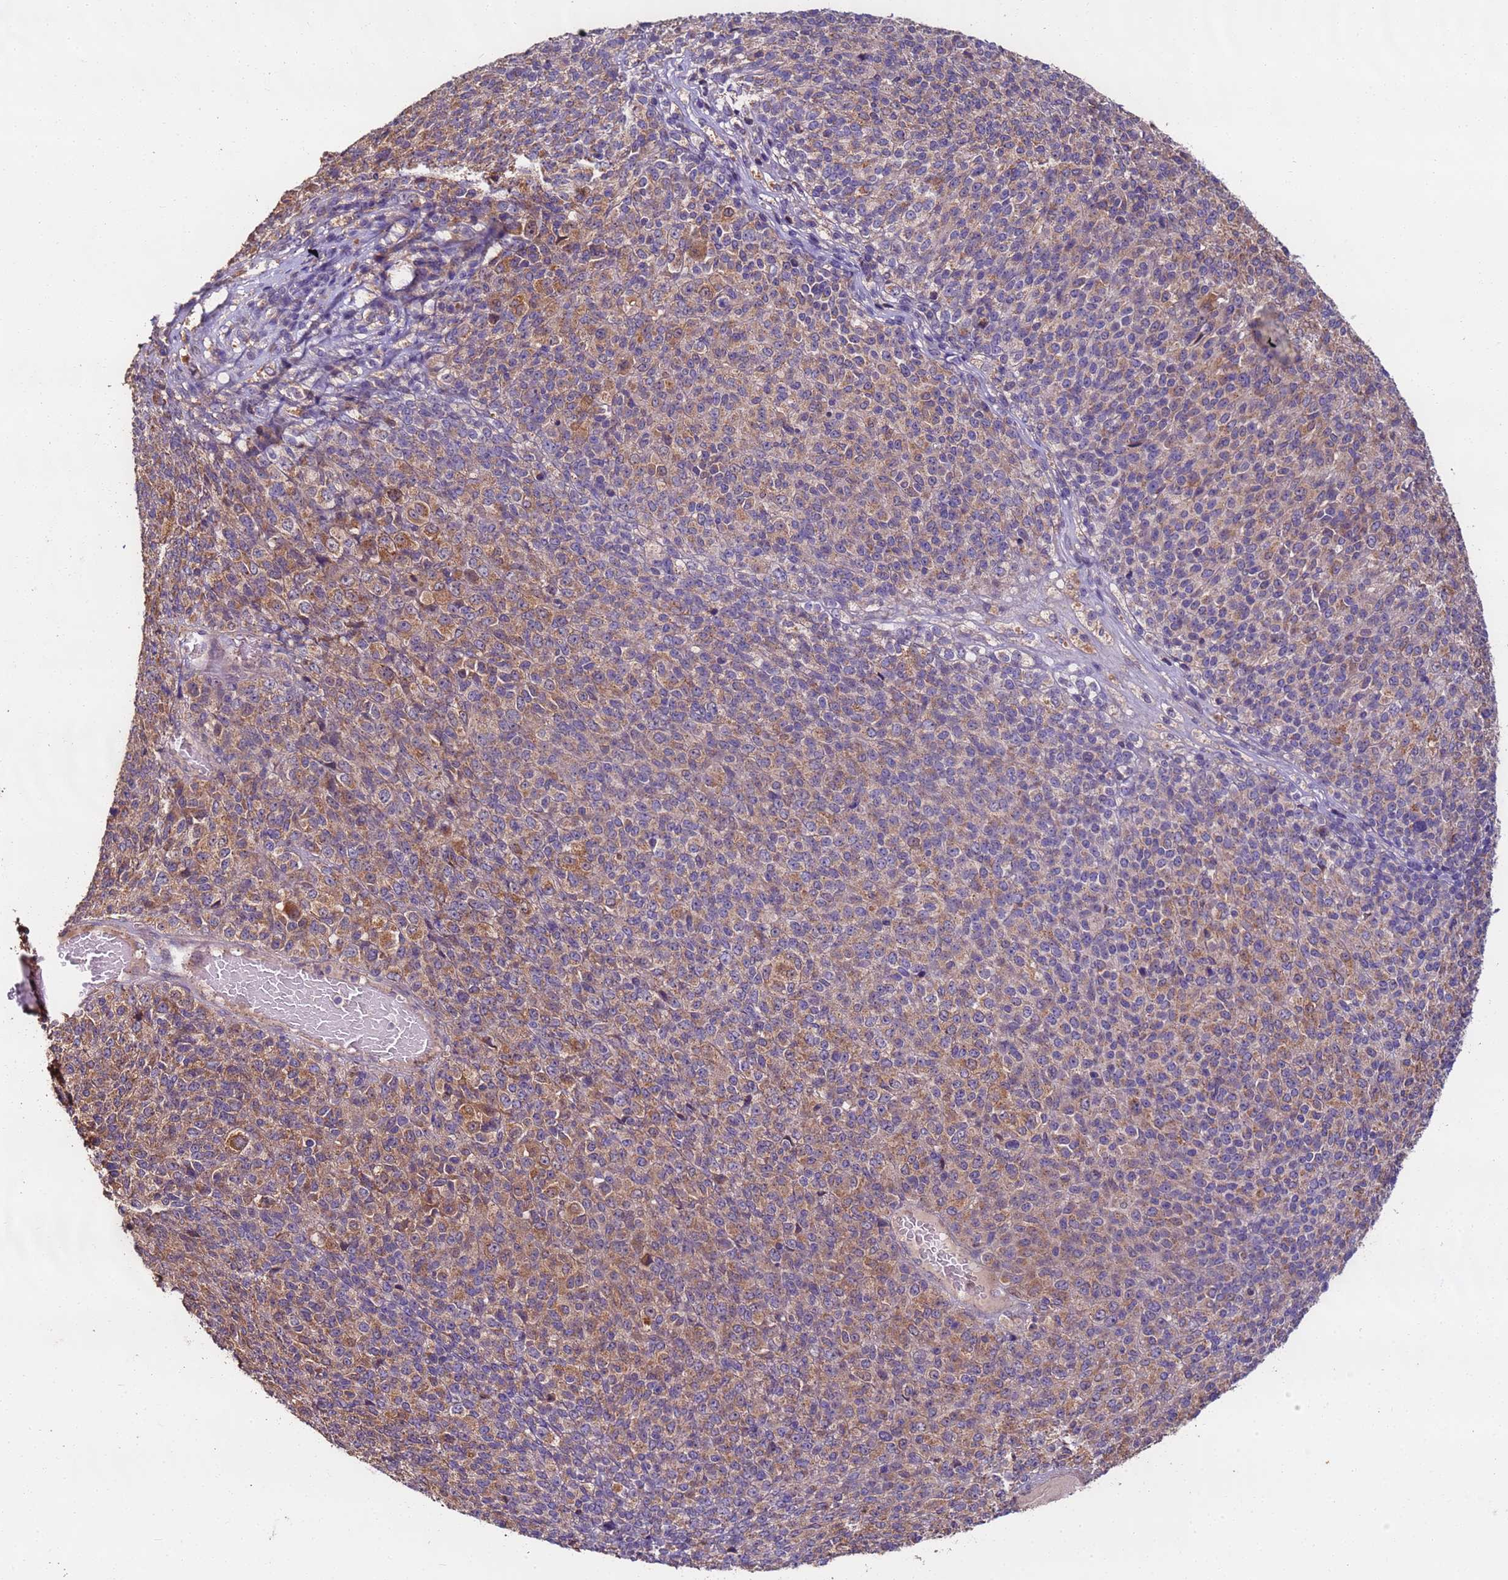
{"staining": {"intensity": "moderate", "quantity": "25%-75%", "location": "cytoplasmic/membranous"}, "tissue": "melanoma", "cell_type": "Tumor cells", "image_type": "cancer", "snomed": [{"axis": "morphology", "description": "Malignant melanoma, Metastatic site"}, {"axis": "topography", "description": "Brain"}], "caption": "A histopathology image showing moderate cytoplasmic/membranous staining in about 25%-75% of tumor cells in malignant melanoma (metastatic site), as visualized by brown immunohistochemical staining.", "gene": "TIGAR", "patient": {"sex": "female", "age": 56}}